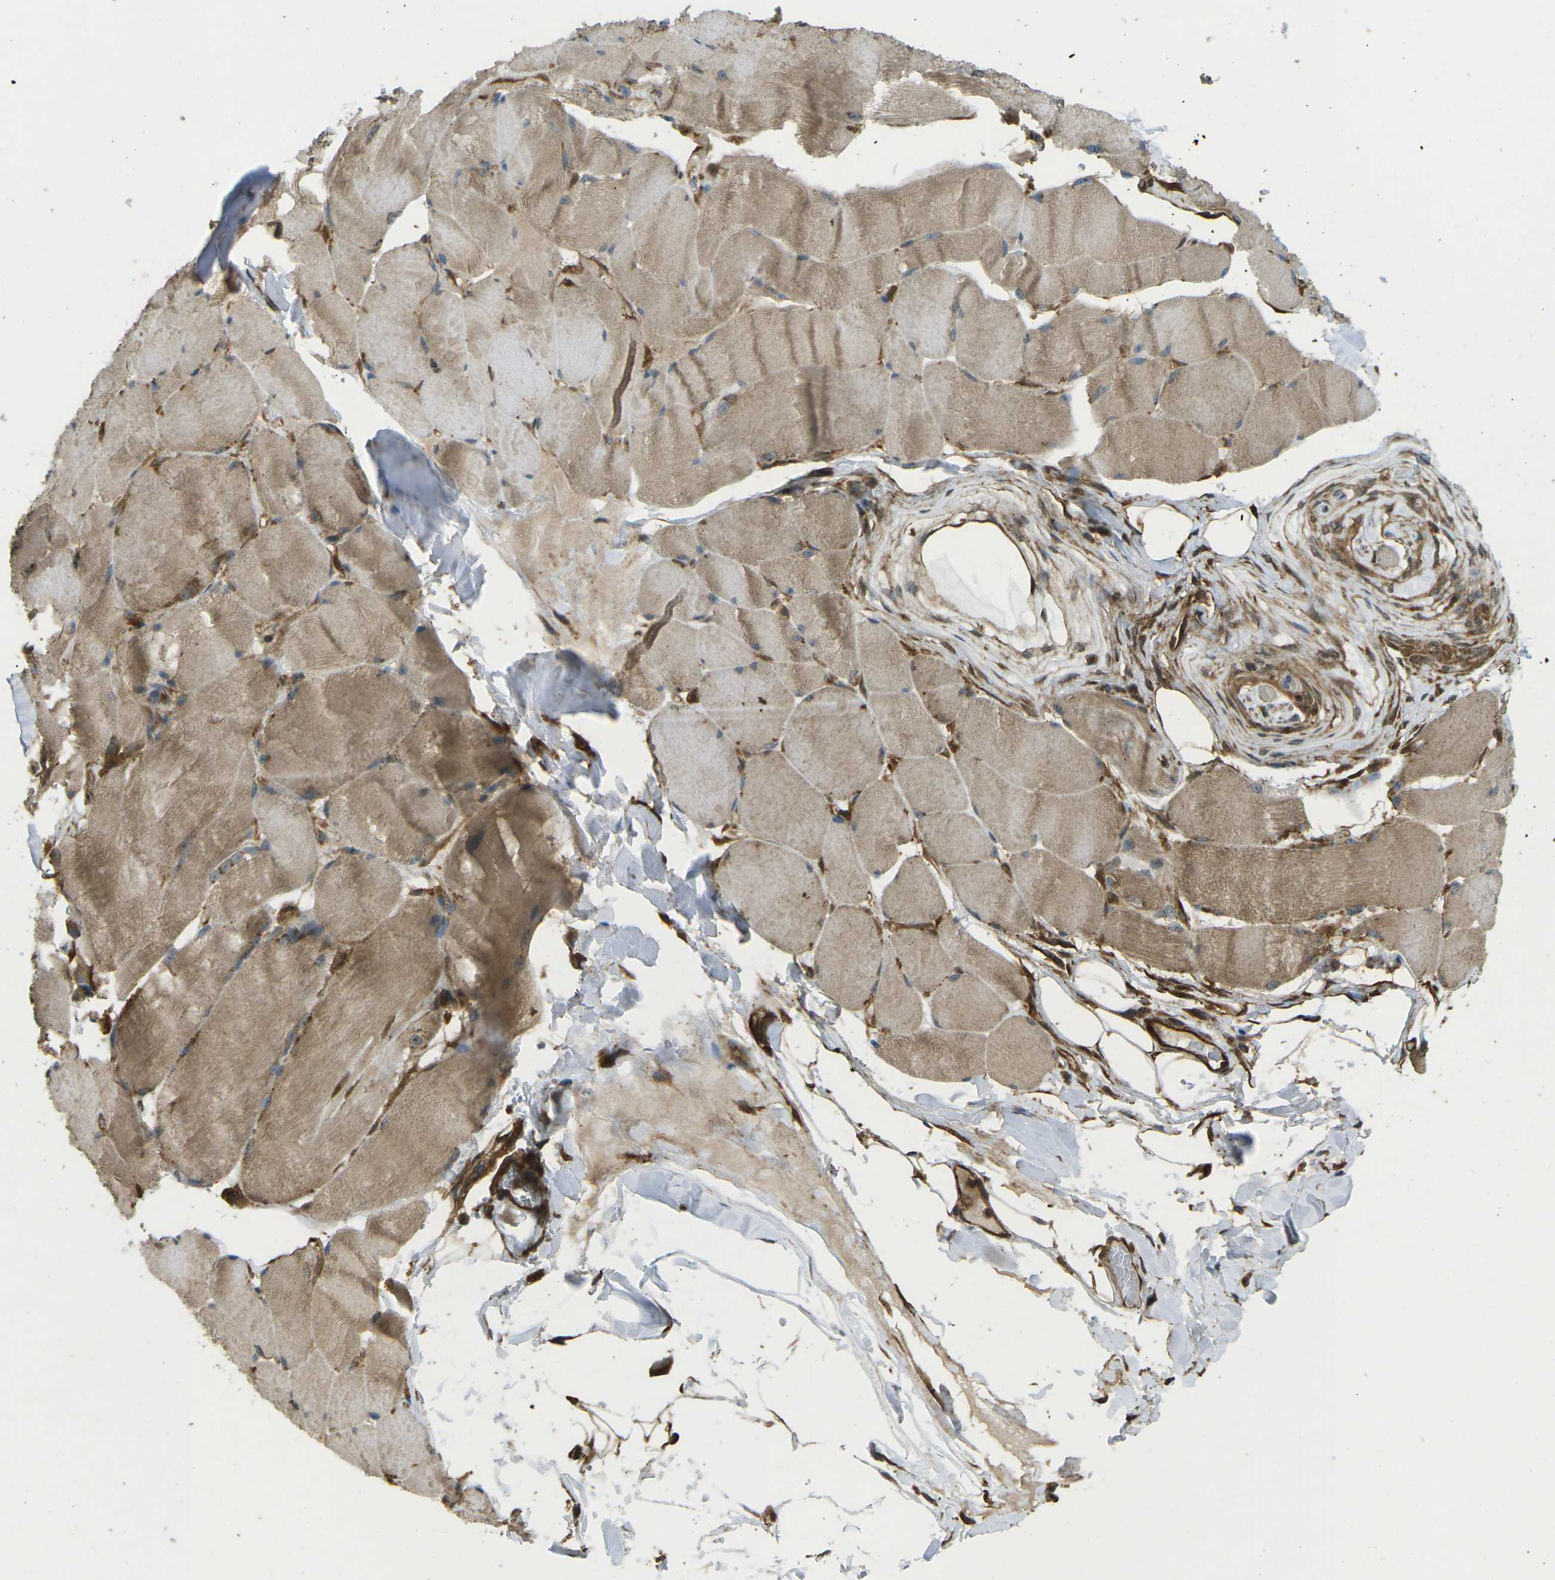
{"staining": {"intensity": "moderate", "quantity": ">75%", "location": "cytoplasmic/membranous"}, "tissue": "skeletal muscle", "cell_type": "Myocytes", "image_type": "normal", "snomed": [{"axis": "morphology", "description": "Normal tissue, NOS"}, {"axis": "topography", "description": "Skin"}, {"axis": "topography", "description": "Skeletal muscle"}], "caption": "The photomicrograph exhibits immunohistochemical staining of unremarkable skeletal muscle. There is moderate cytoplasmic/membranous expression is identified in about >75% of myocytes.", "gene": "CHMP3", "patient": {"sex": "male", "age": 83}}